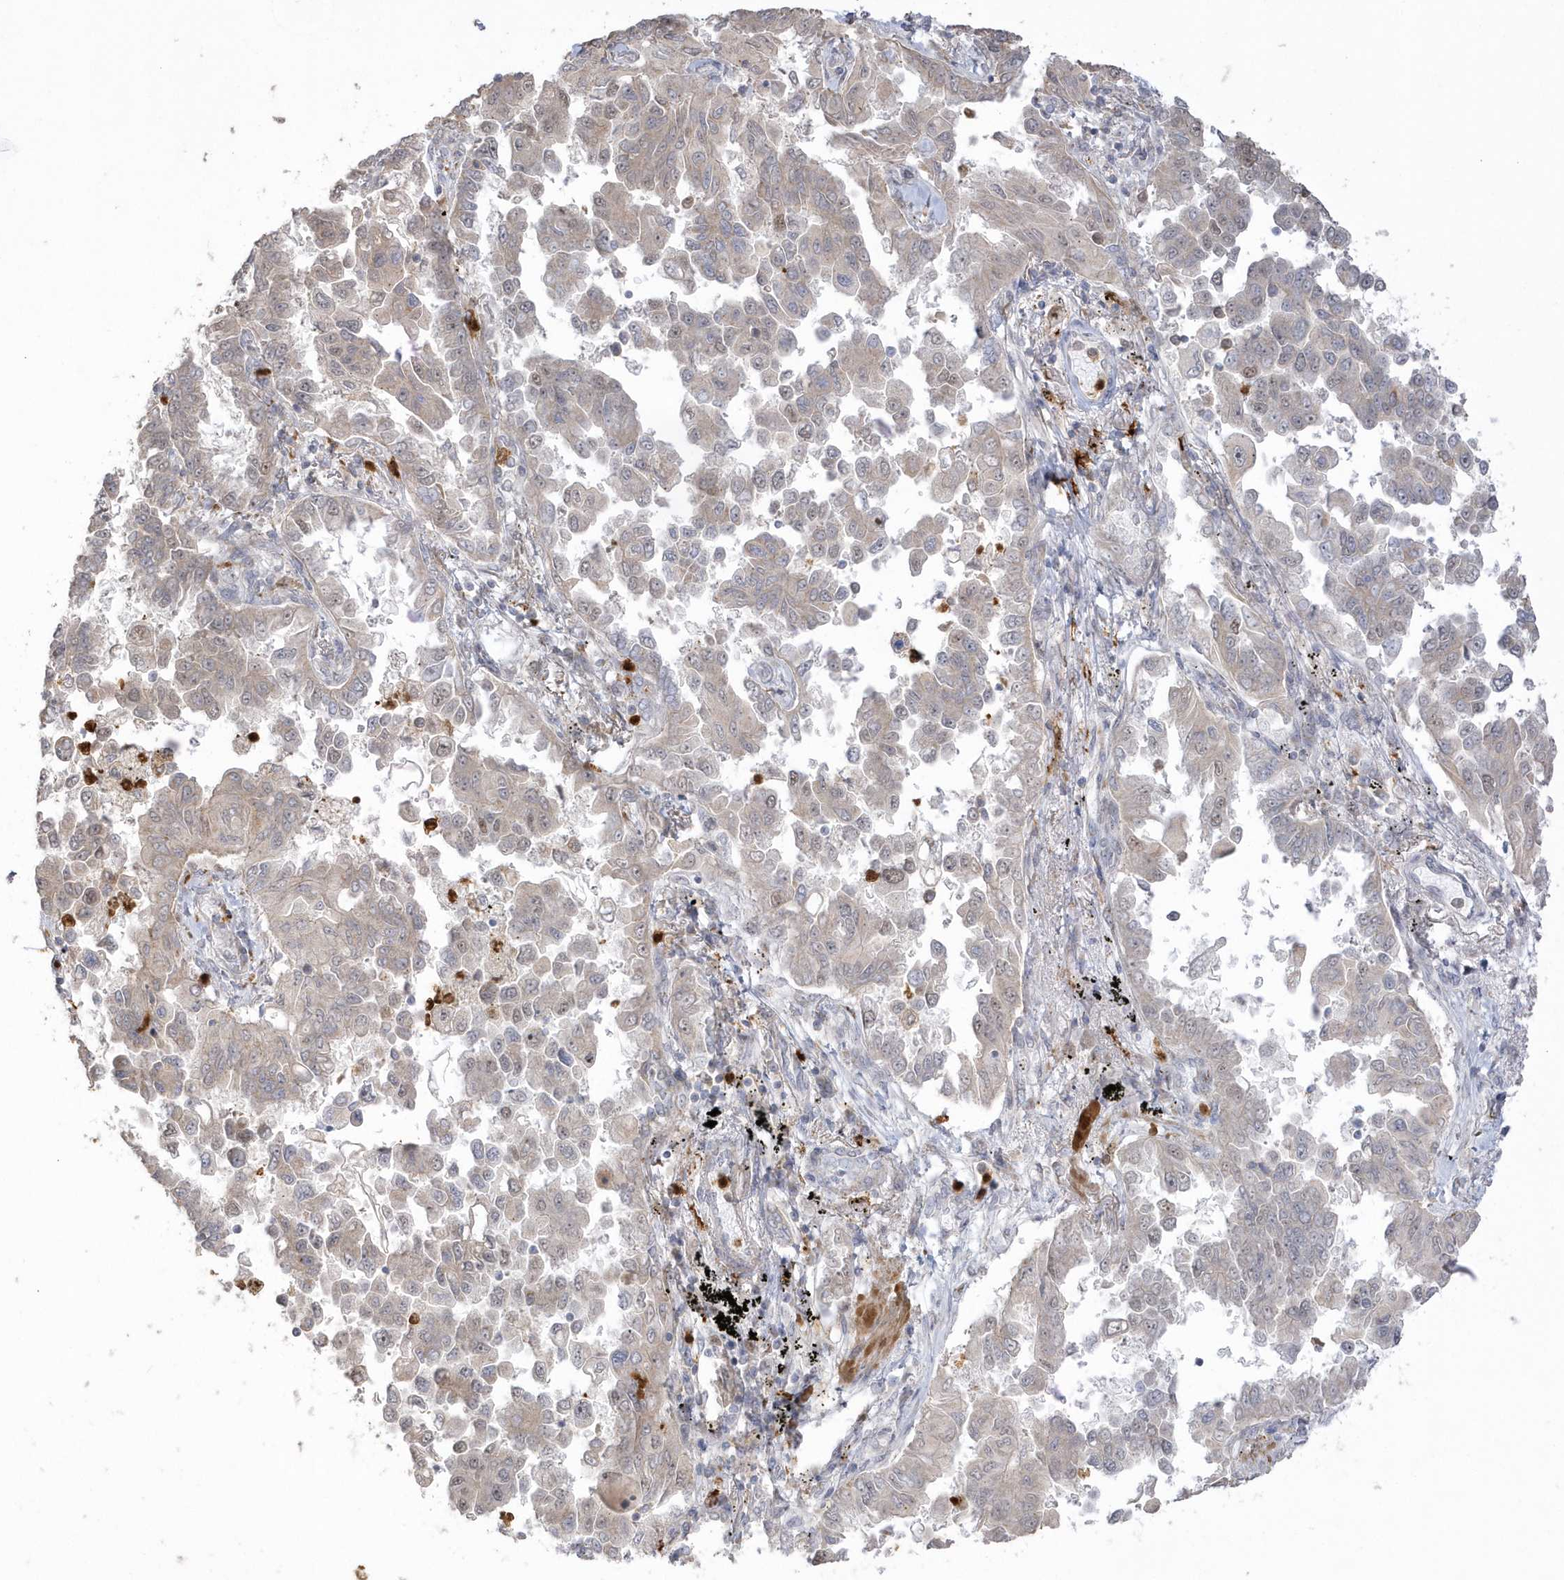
{"staining": {"intensity": "moderate", "quantity": "25%-75%", "location": "cytoplasmic/membranous,nuclear"}, "tissue": "lung cancer", "cell_type": "Tumor cells", "image_type": "cancer", "snomed": [{"axis": "morphology", "description": "Adenocarcinoma, NOS"}, {"axis": "topography", "description": "Lung"}], "caption": "High-power microscopy captured an IHC micrograph of lung adenocarcinoma, revealing moderate cytoplasmic/membranous and nuclear staining in approximately 25%-75% of tumor cells. The staining is performed using DAB (3,3'-diaminobenzidine) brown chromogen to label protein expression. The nuclei are counter-stained blue using hematoxylin.", "gene": "NAF1", "patient": {"sex": "female", "age": 67}}